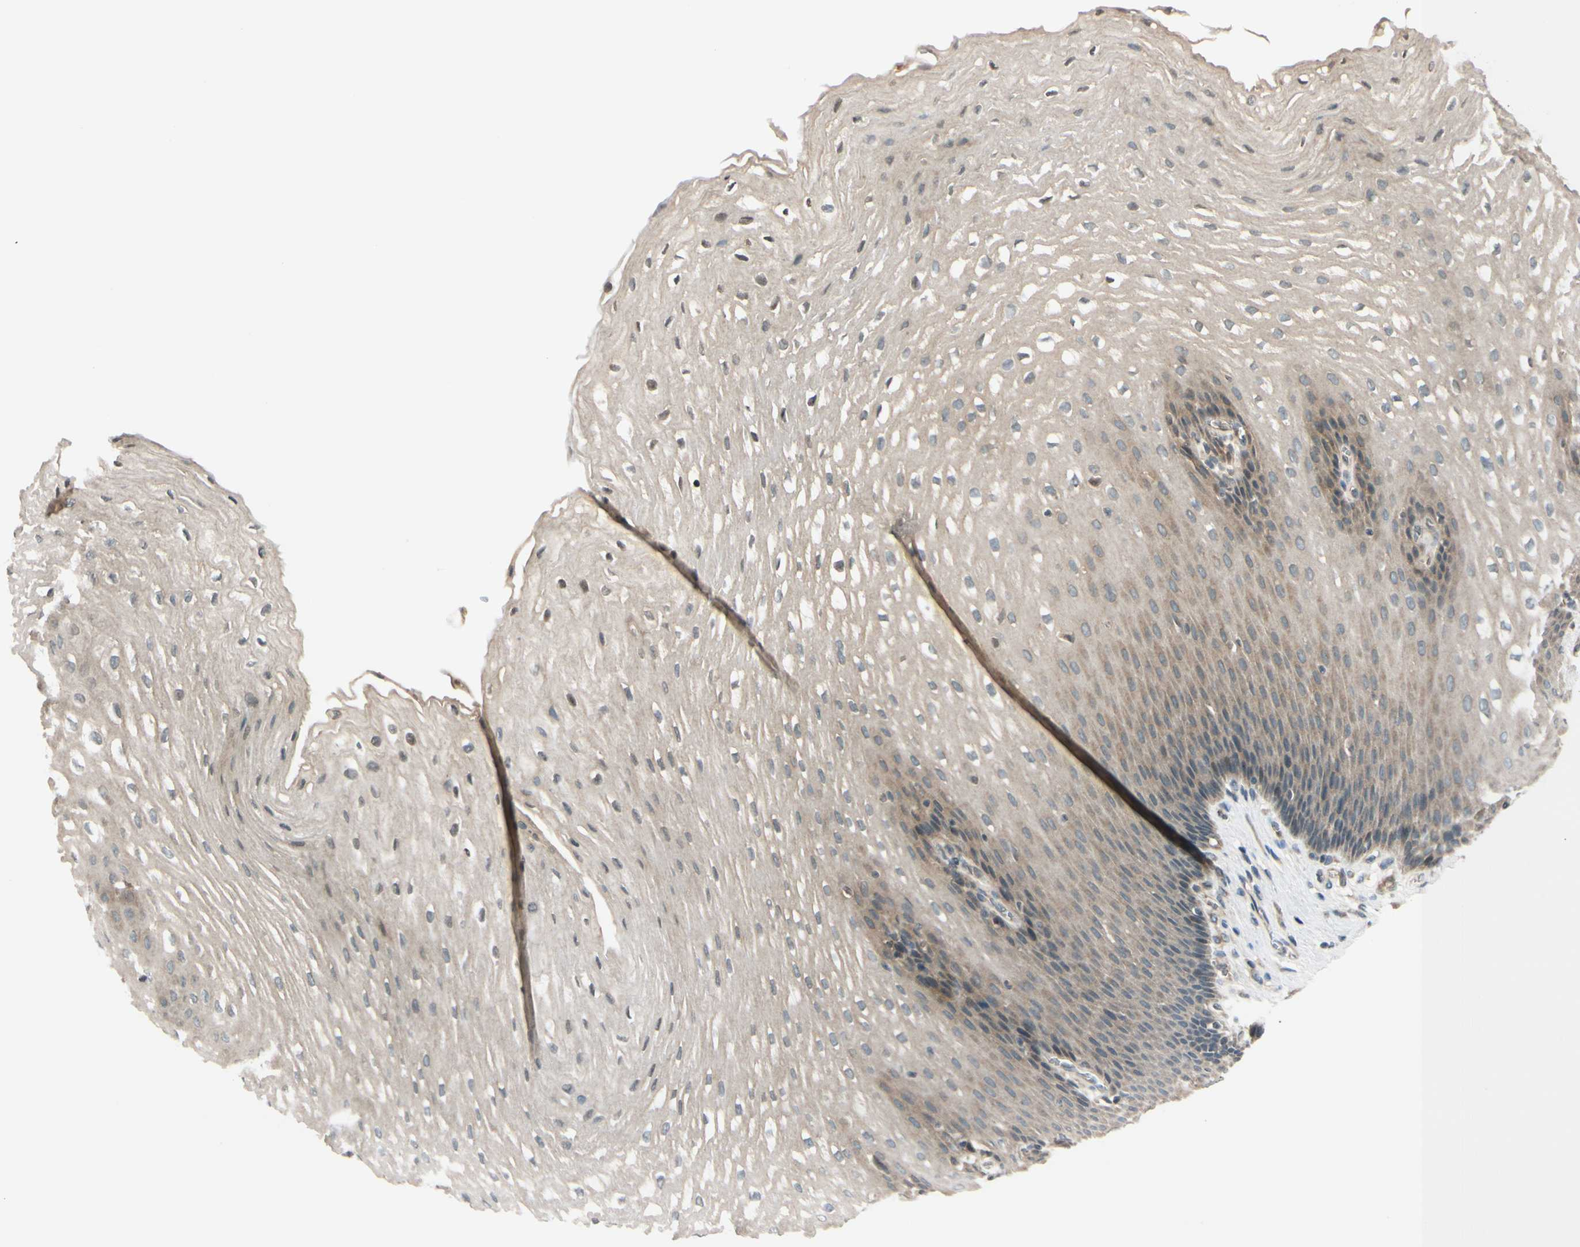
{"staining": {"intensity": "weak", "quantity": ">75%", "location": "cytoplasmic/membranous"}, "tissue": "esophagus", "cell_type": "Squamous epithelial cells", "image_type": "normal", "snomed": [{"axis": "morphology", "description": "Normal tissue, NOS"}, {"axis": "topography", "description": "Esophagus"}], "caption": "IHC (DAB (3,3'-diaminobenzidine)) staining of benign human esophagus reveals weak cytoplasmic/membranous protein positivity in about >75% of squamous epithelial cells.", "gene": "FGF10", "patient": {"sex": "male", "age": 48}}